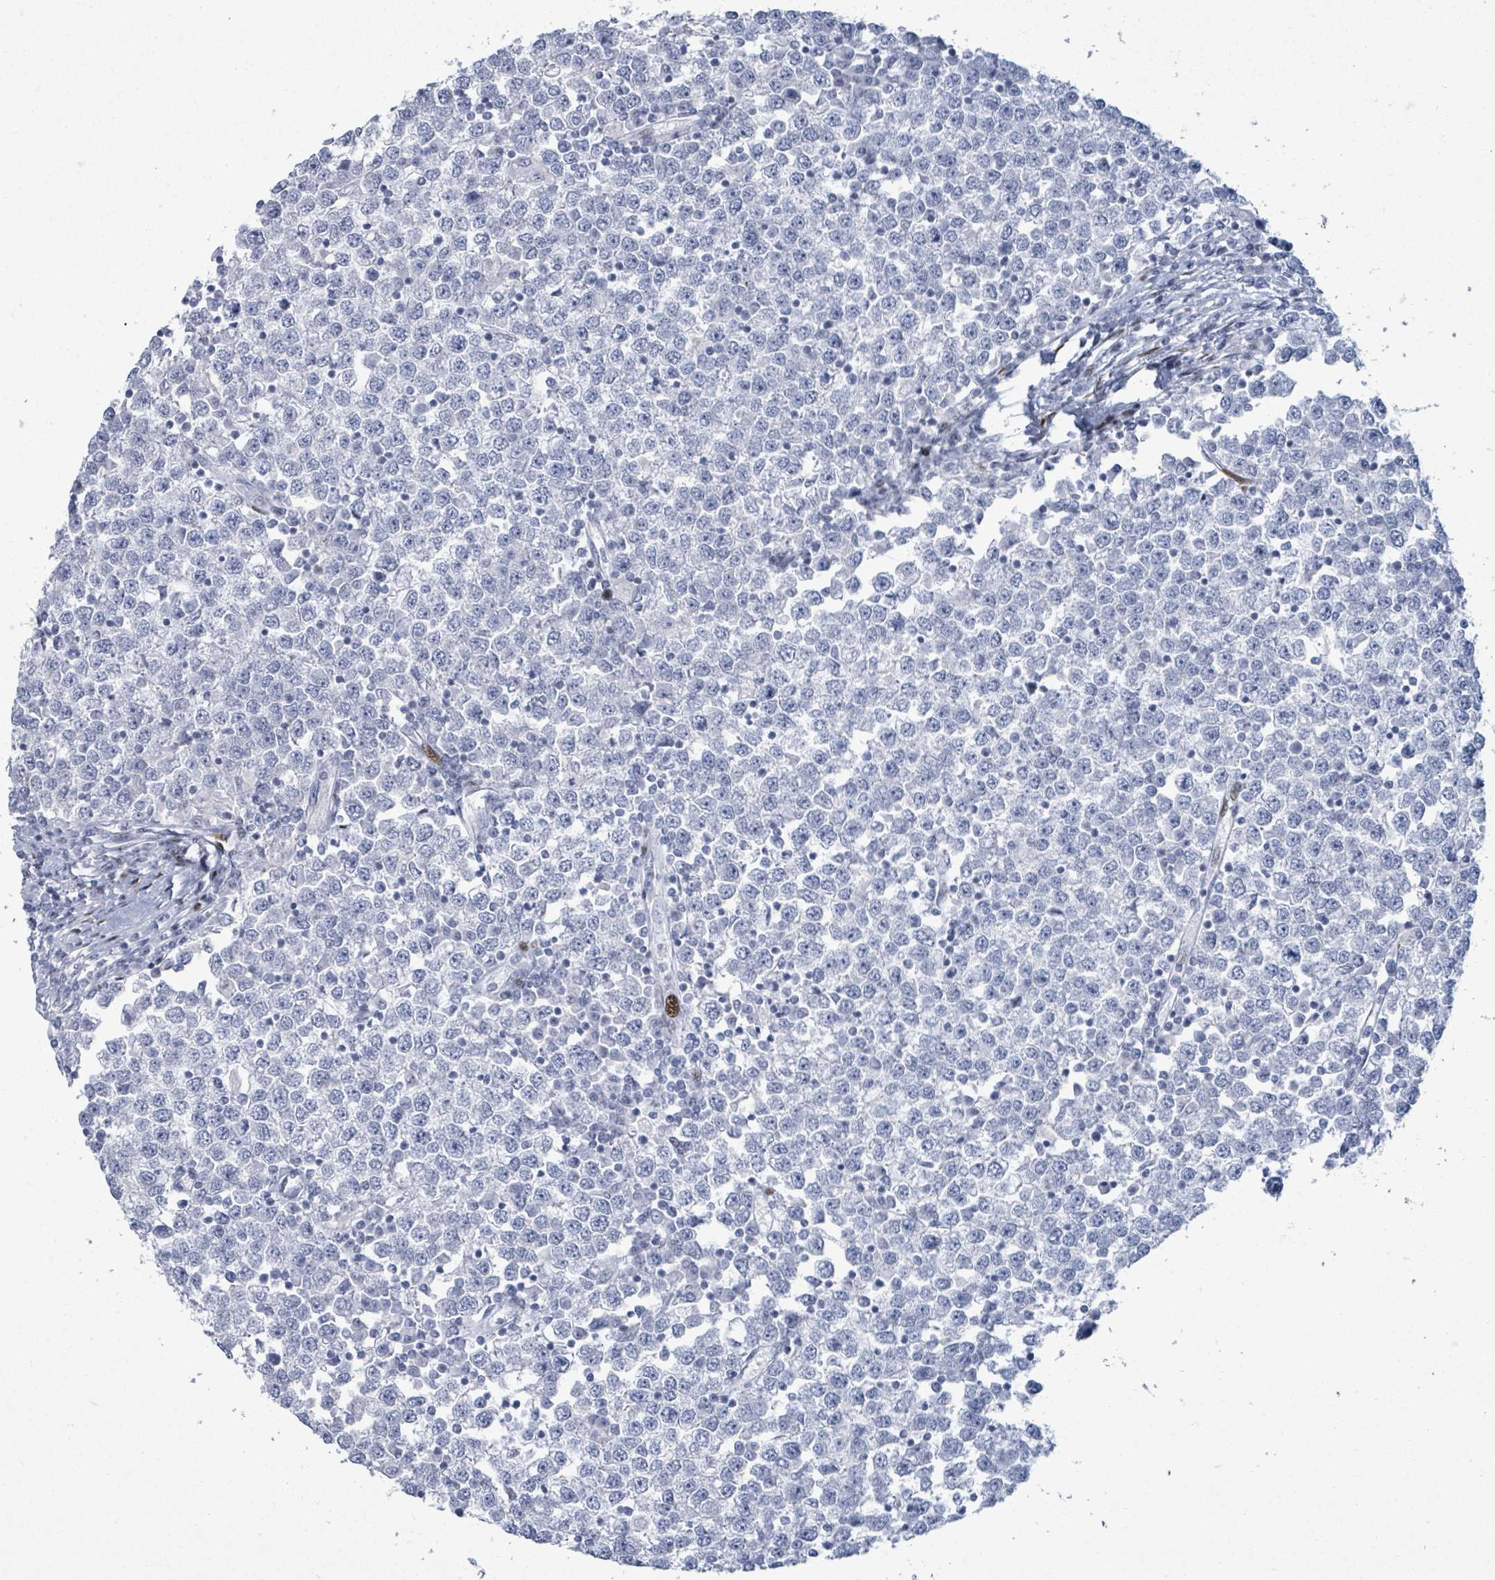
{"staining": {"intensity": "negative", "quantity": "none", "location": "none"}, "tissue": "testis cancer", "cell_type": "Tumor cells", "image_type": "cancer", "snomed": [{"axis": "morphology", "description": "Seminoma, NOS"}, {"axis": "topography", "description": "Testis"}], "caption": "Micrograph shows no protein expression in tumor cells of testis cancer tissue.", "gene": "MALL", "patient": {"sex": "male", "age": 65}}